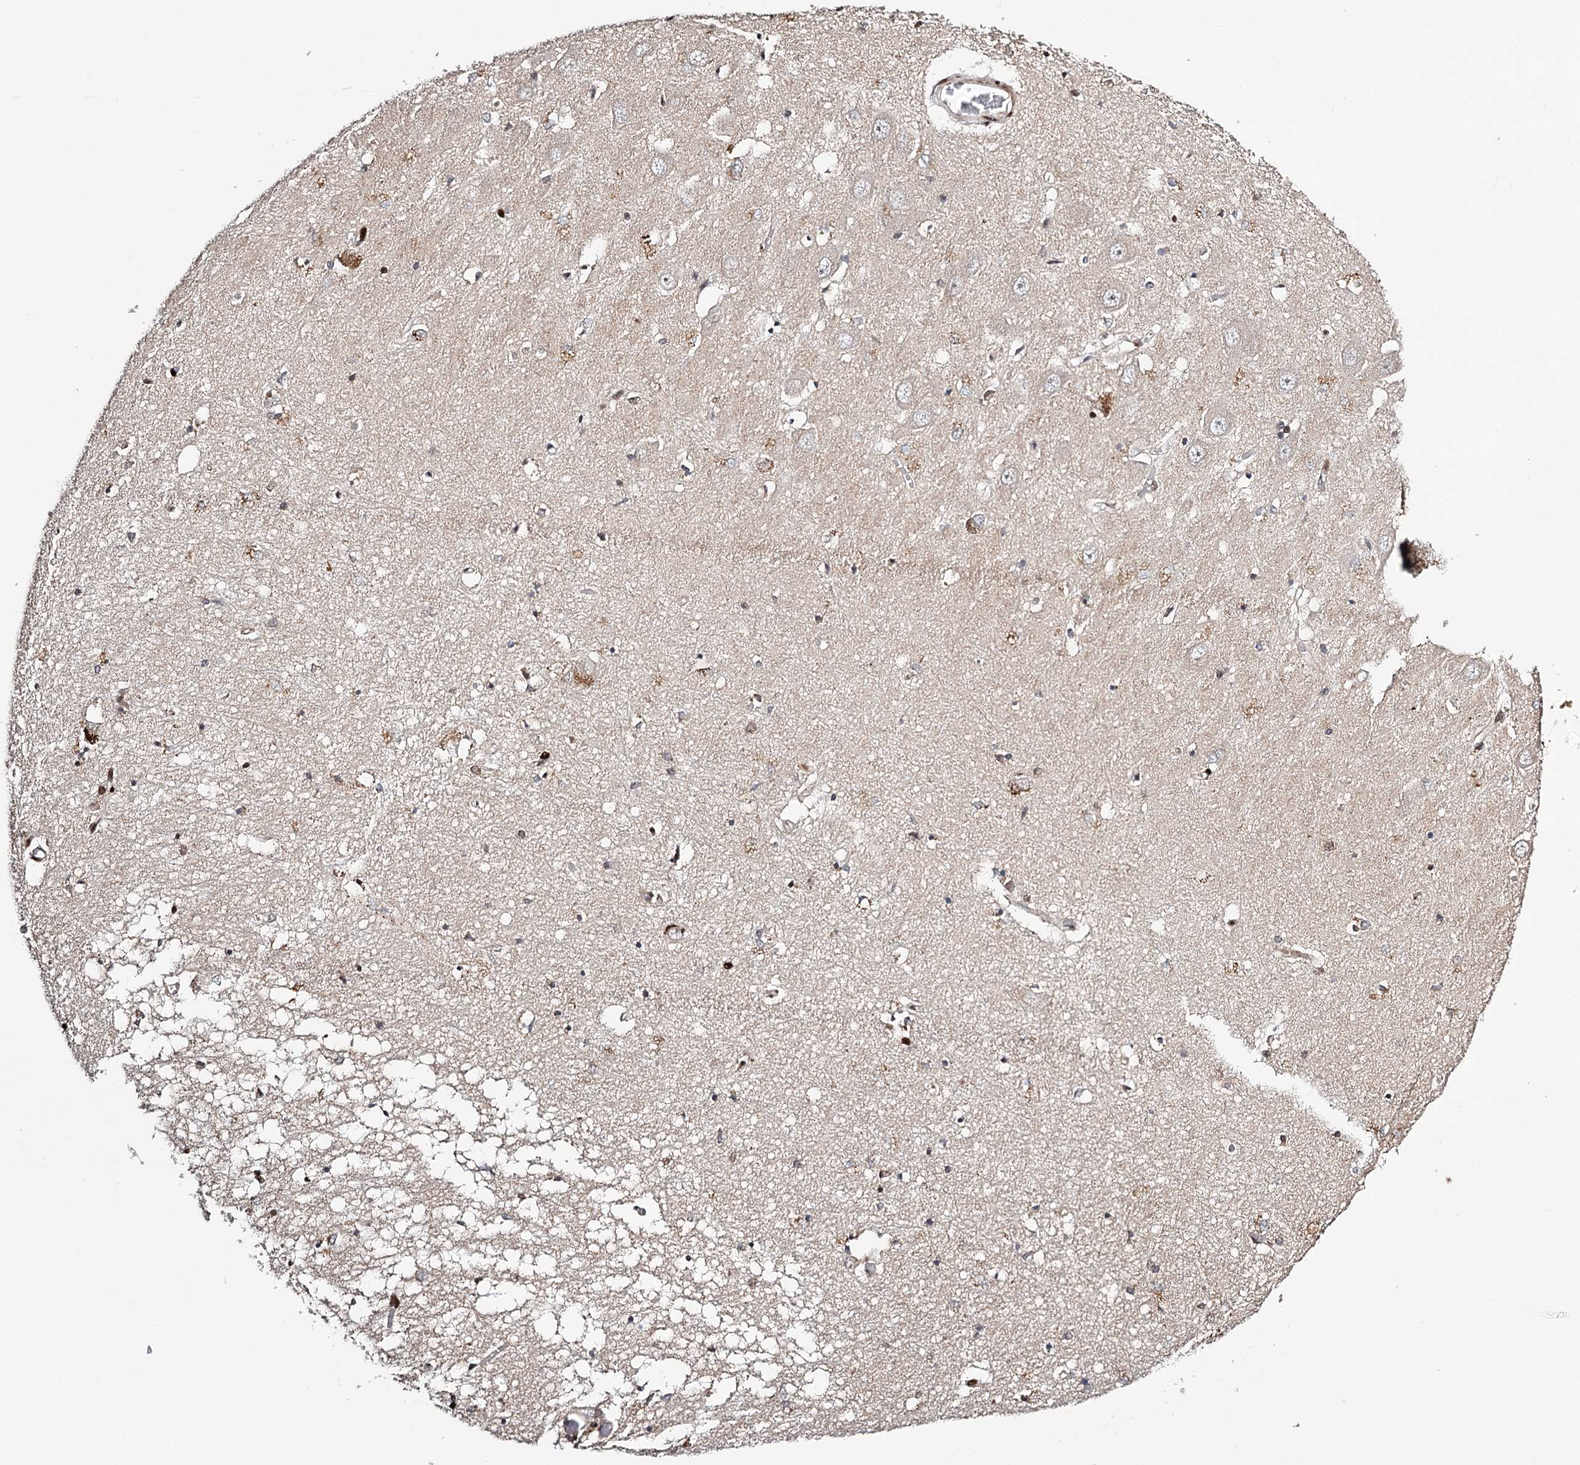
{"staining": {"intensity": "weak", "quantity": "25%-75%", "location": "cytoplasmic/membranous"}, "tissue": "hippocampus", "cell_type": "Glial cells", "image_type": "normal", "snomed": [{"axis": "morphology", "description": "Normal tissue, NOS"}, {"axis": "topography", "description": "Hippocampus"}], "caption": "Brown immunohistochemical staining in benign hippocampus demonstrates weak cytoplasmic/membranous expression in approximately 25%-75% of glial cells.", "gene": "CFAP46", "patient": {"sex": "male", "age": 70}}